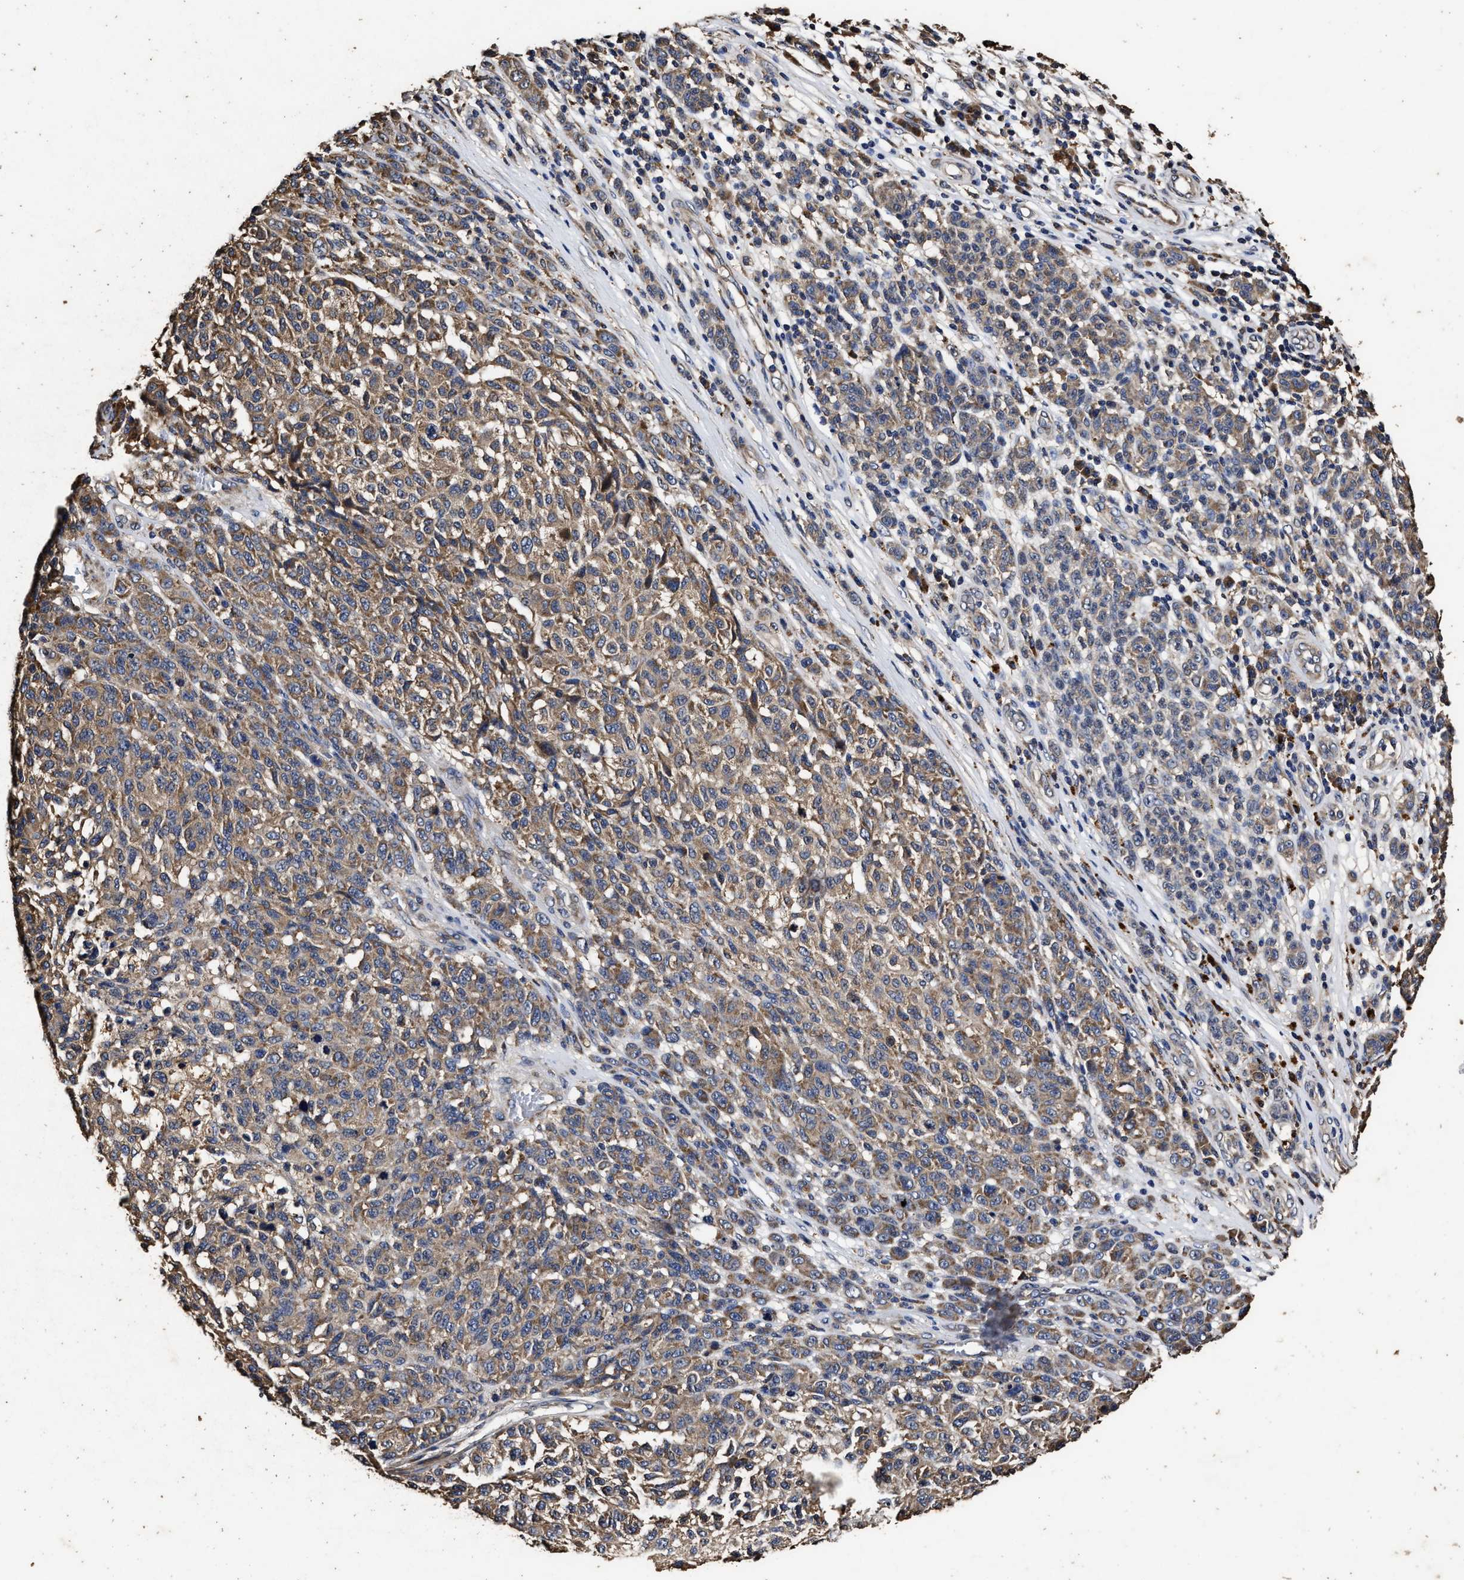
{"staining": {"intensity": "moderate", "quantity": "25%-75%", "location": "cytoplasmic/membranous"}, "tissue": "melanoma", "cell_type": "Tumor cells", "image_type": "cancer", "snomed": [{"axis": "morphology", "description": "Malignant melanoma, NOS"}, {"axis": "topography", "description": "Skin"}], "caption": "High-power microscopy captured an IHC image of melanoma, revealing moderate cytoplasmic/membranous staining in about 25%-75% of tumor cells. (DAB IHC with brightfield microscopy, high magnification).", "gene": "PPM1K", "patient": {"sex": "male", "age": 59}}